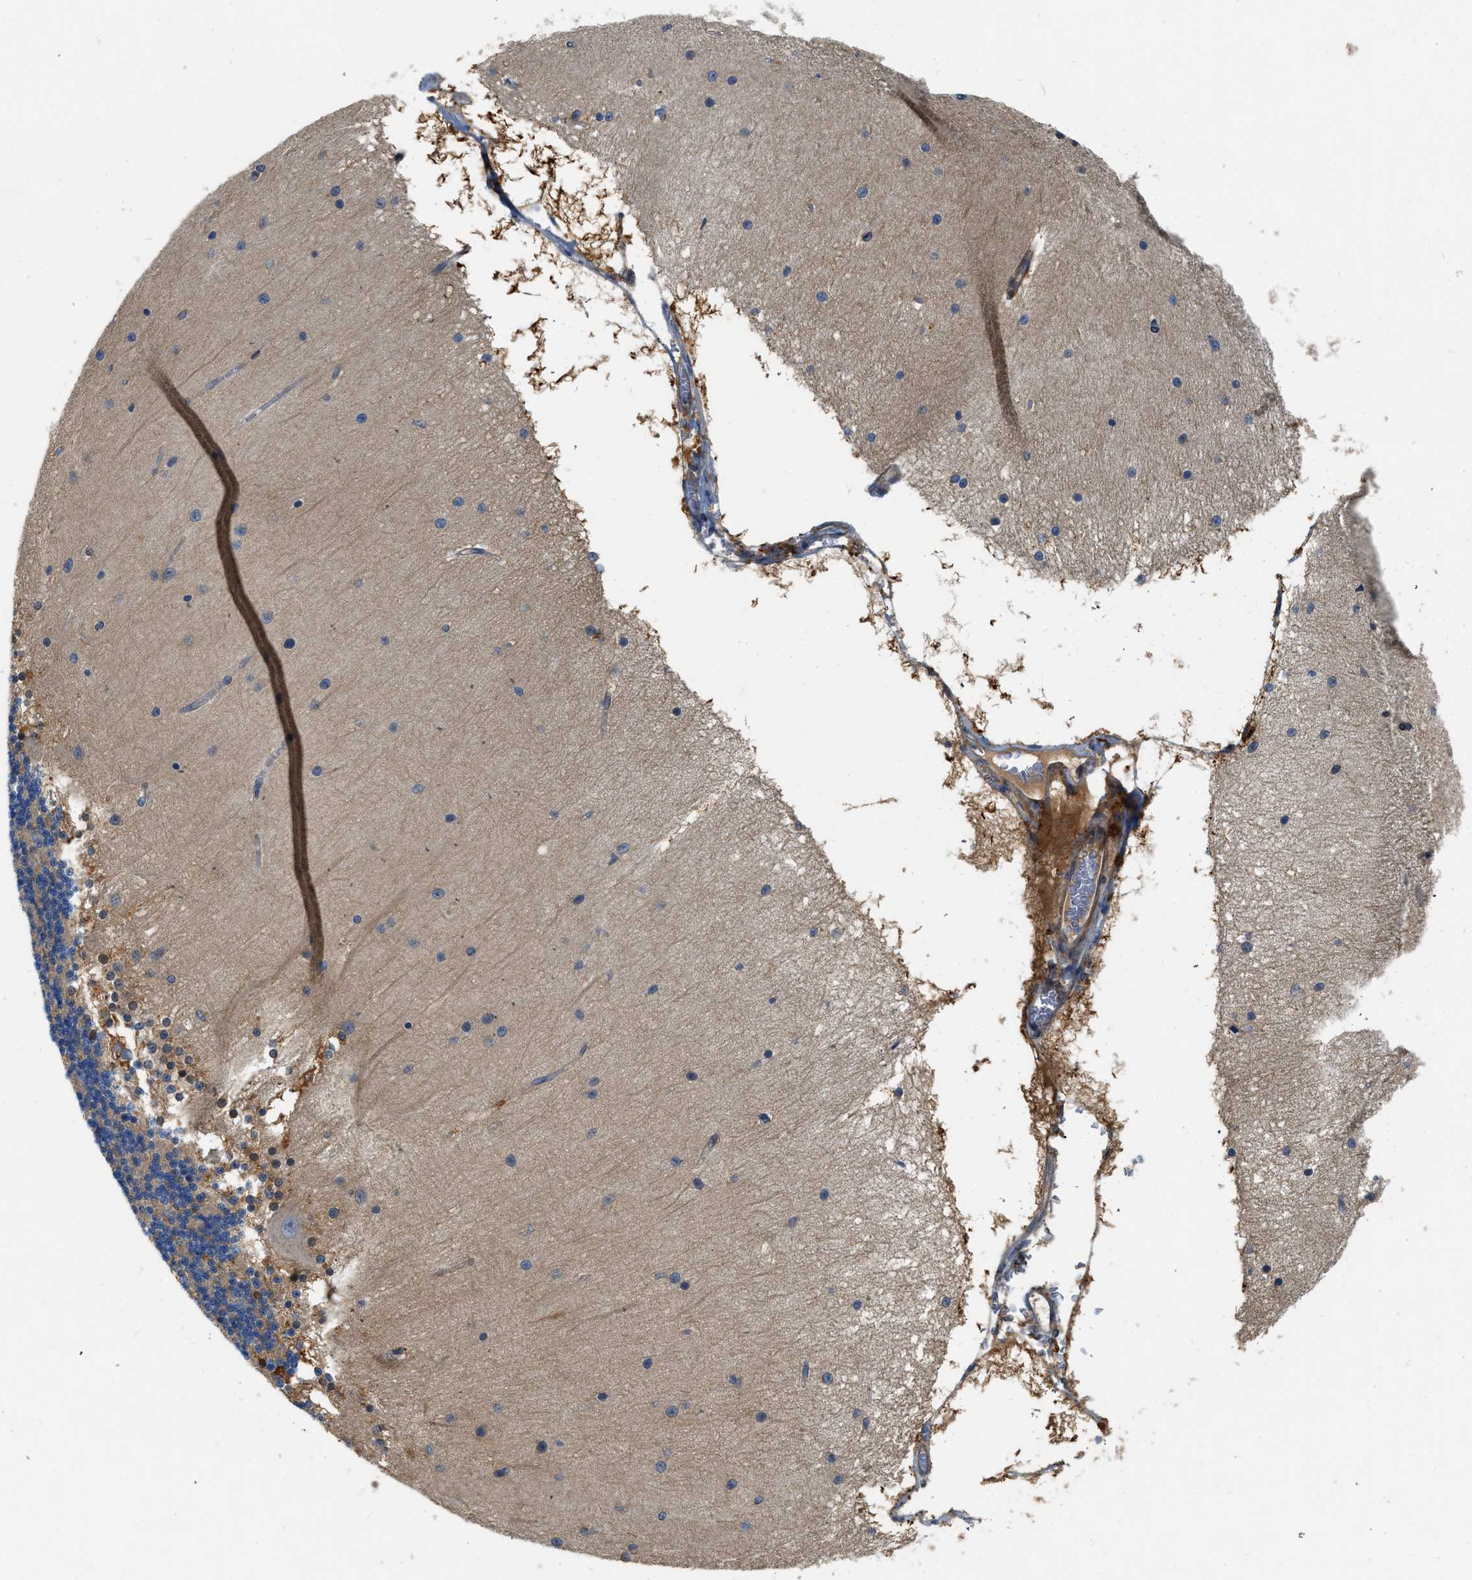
{"staining": {"intensity": "moderate", "quantity": "25%-75%", "location": "cytoplasmic/membranous"}, "tissue": "cerebellum", "cell_type": "Cells in granular layer", "image_type": "normal", "snomed": [{"axis": "morphology", "description": "Normal tissue, NOS"}, {"axis": "topography", "description": "Cerebellum"}], "caption": "Moderate cytoplasmic/membranous staining is present in about 25%-75% of cells in granular layer in normal cerebellum. (IHC, brightfield microscopy, high magnification).", "gene": "GPR31", "patient": {"sex": "female", "age": 54}}